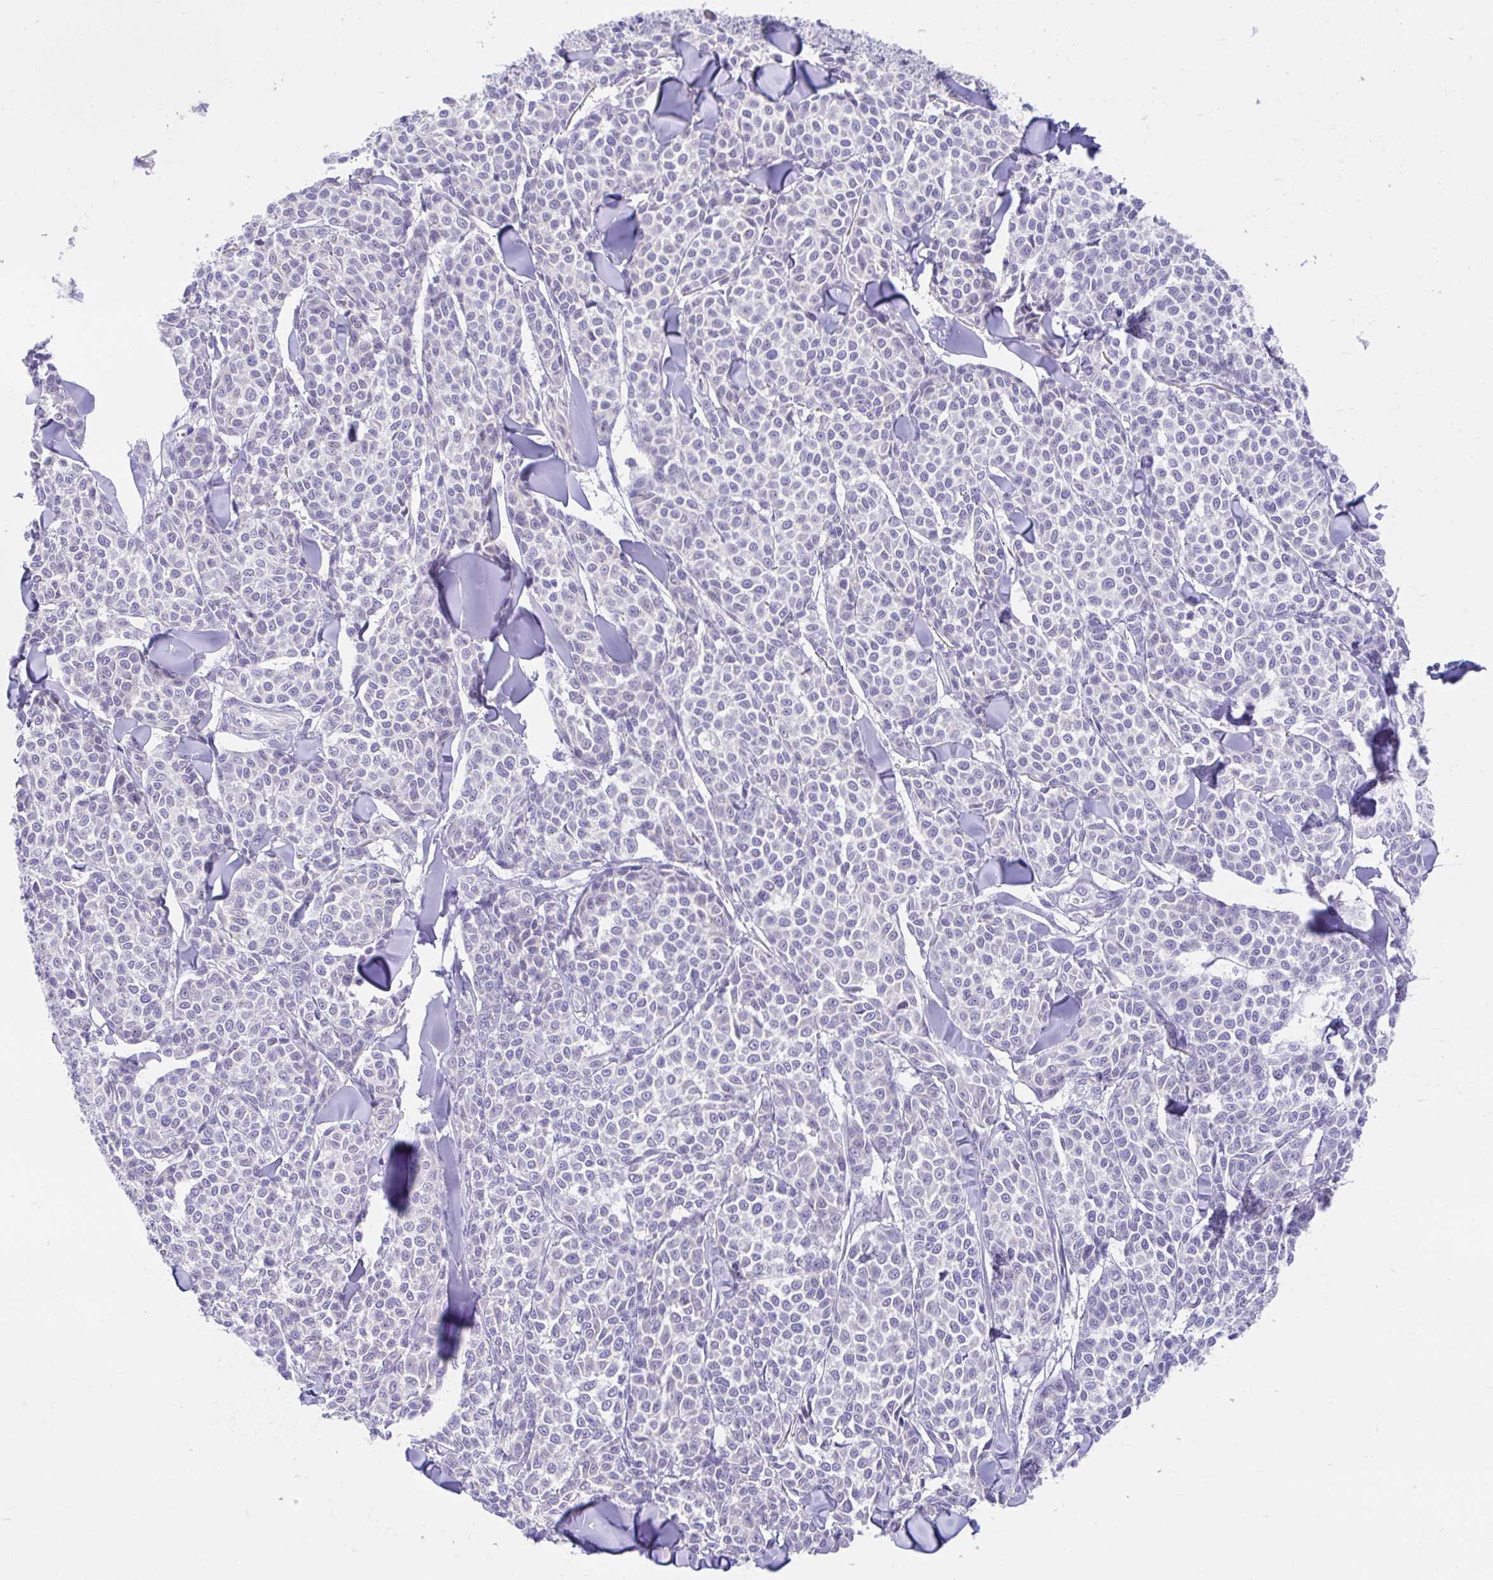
{"staining": {"intensity": "negative", "quantity": "none", "location": "none"}, "tissue": "melanoma", "cell_type": "Tumor cells", "image_type": "cancer", "snomed": [{"axis": "morphology", "description": "Malignant melanoma, NOS"}, {"axis": "topography", "description": "Skin"}], "caption": "Melanoma was stained to show a protein in brown. There is no significant staining in tumor cells. Brightfield microscopy of immunohistochemistry stained with DAB (brown) and hematoxylin (blue), captured at high magnification.", "gene": "CCSAP", "patient": {"sex": "male", "age": 46}}